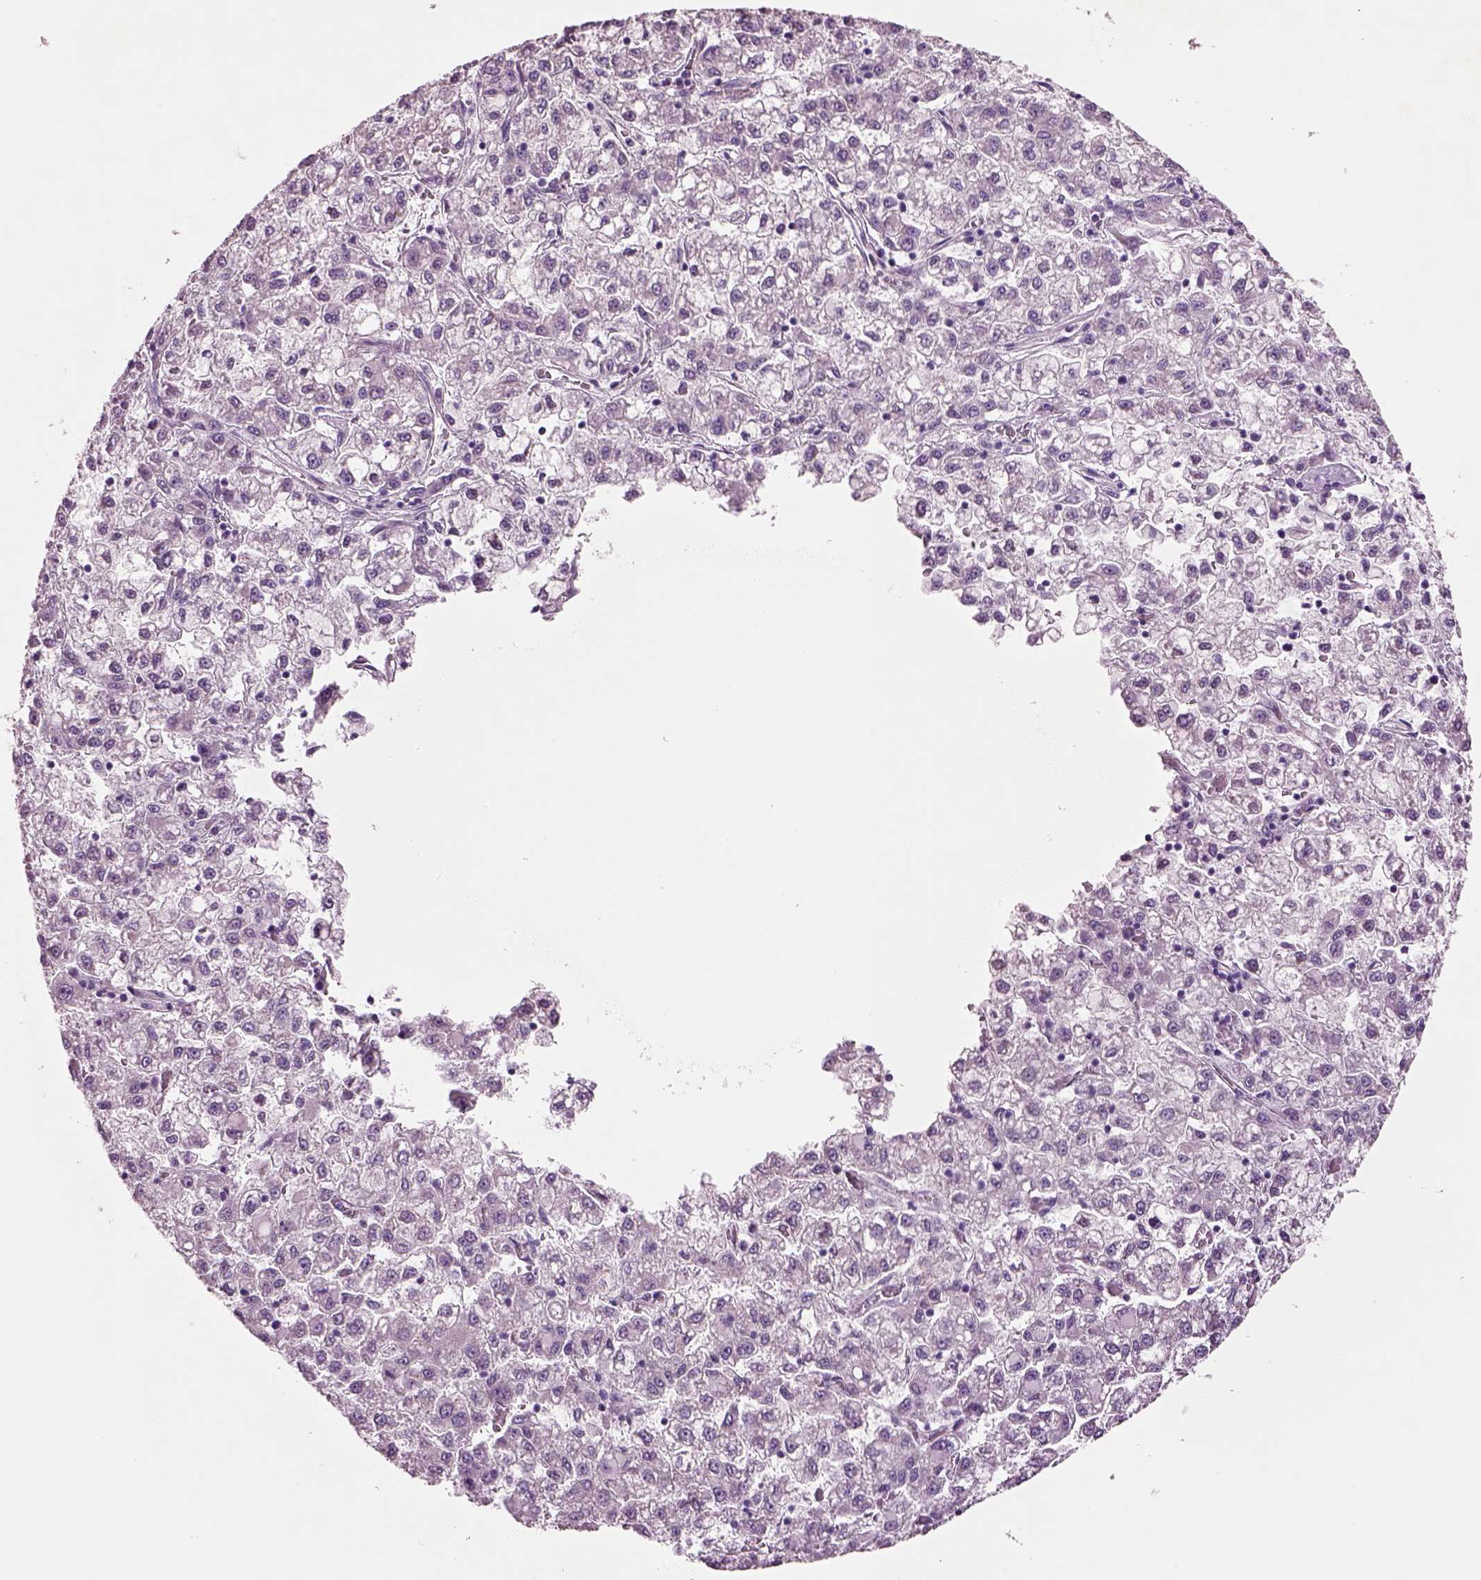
{"staining": {"intensity": "negative", "quantity": "none", "location": "none"}, "tissue": "liver cancer", "cell_type": "Tumor cells", "image_type": "cancer", "snomed": [{"axis": "morphology", "description": "Carcinoma, Hepatocellular, NOS"}, {"axis": "topography", "description": "Liver"}], "caption": "High power microscopy photomicrograph of an IHC micrograph of liver cancer (hepatocellular carcinoma), revealing no significant positivity in tumor cells.", "gene": "PLPP7", "patient": {"sex": "male", "age": 40}}